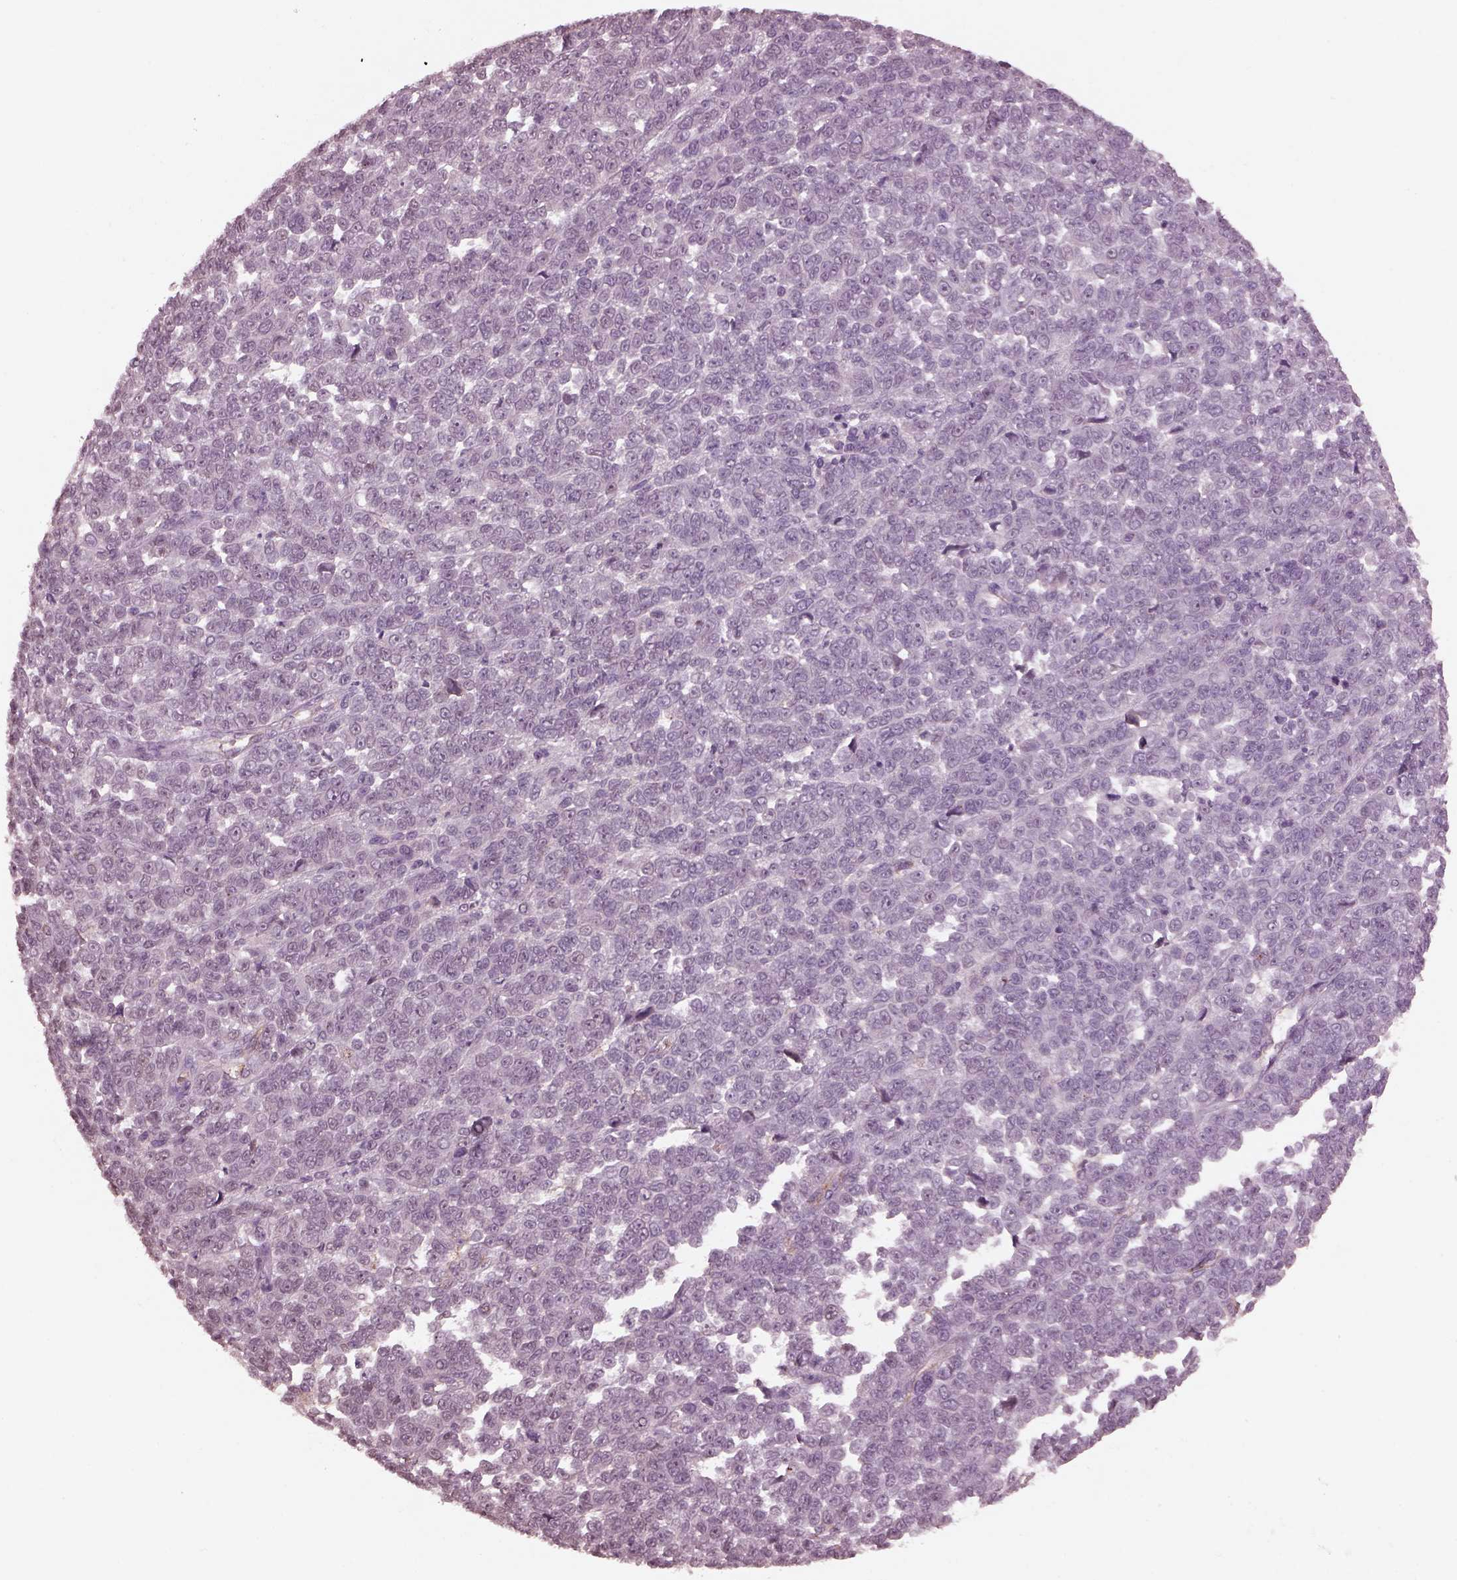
{"staining": {"intensity": "negative", "quantity": "none", "location": "none"}, "tissue": "melanoma", "cell_type": "Tumor cells", "image_type": "cancer", "snomed": [{"axis": "morphology", "description": "Malignant melanoma, NOS"}, {"axis": "topography", "description": "Skin"}], "caption": "The IHC histopathology image has no significant positivity in tumor cells of malignant melanoma tissue. (Brightfield microscopy of DAB (3,3'-diaminobenzidine) immunohistochemistry at high magnification).", "gene": "TSKS", "patient": {"sex": "female", "age": 95}}